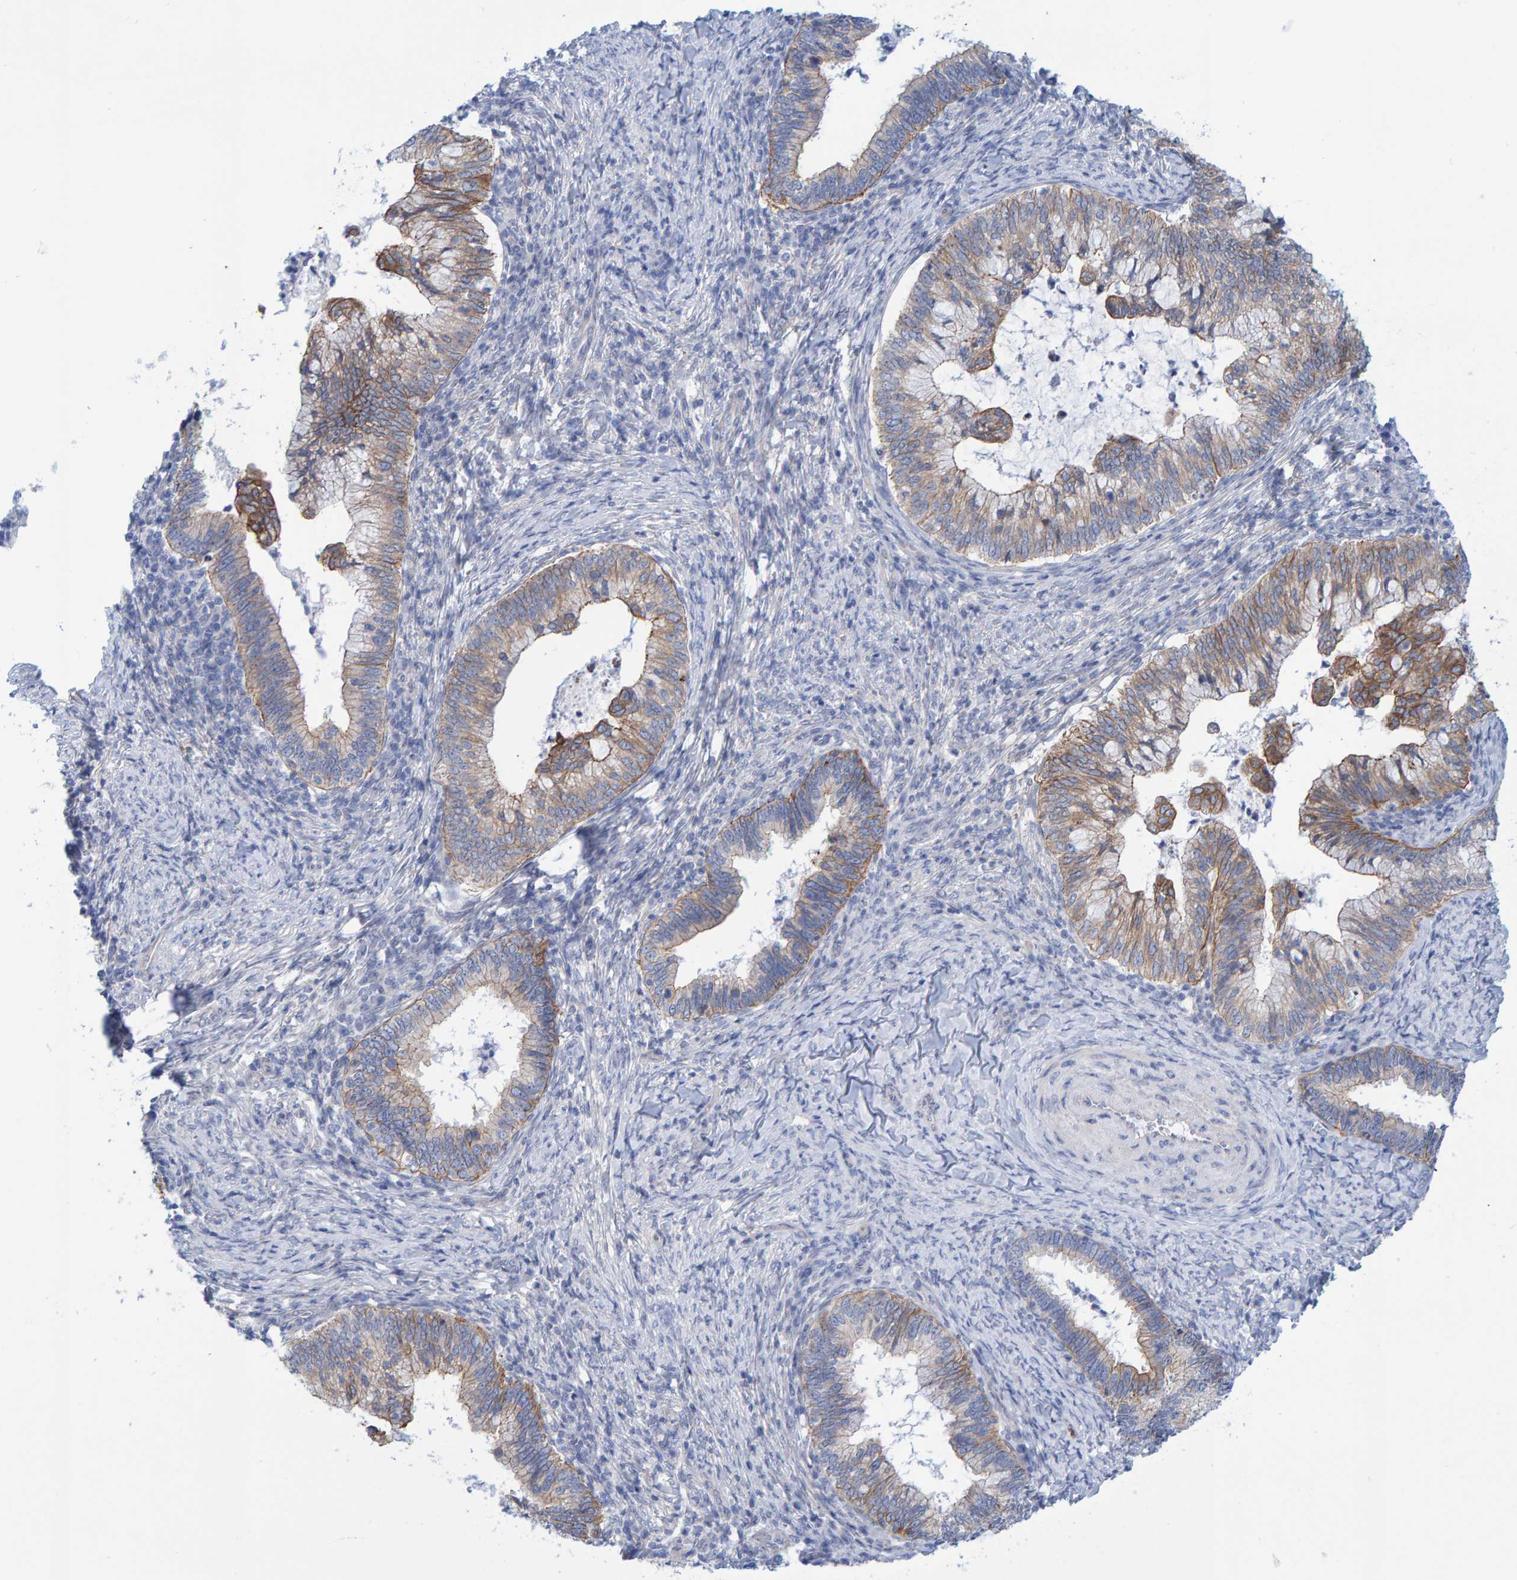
{"staining": {"intensity": "weak", "quantity": "25%-75%", "location": "cytoplasmic/membranous"}, "tissue": "cervical cancer", "cell_type": "Tumor cells", "image_type": "cancer", "snomed": [{"axis": "morphology", "description": "Adenocarcinoma, NOS"}, {"axis": "topography", "description": "Cervix"}], "caption": "Cervical adenocarcinoma tissue shows weak cytoplasmic/membranous expression in about 25%-75% of tumor cells, visualized by immunohistochemistry.", "gene": "JAKMIP3", "patient": {"sex": "female", "age": 36}}